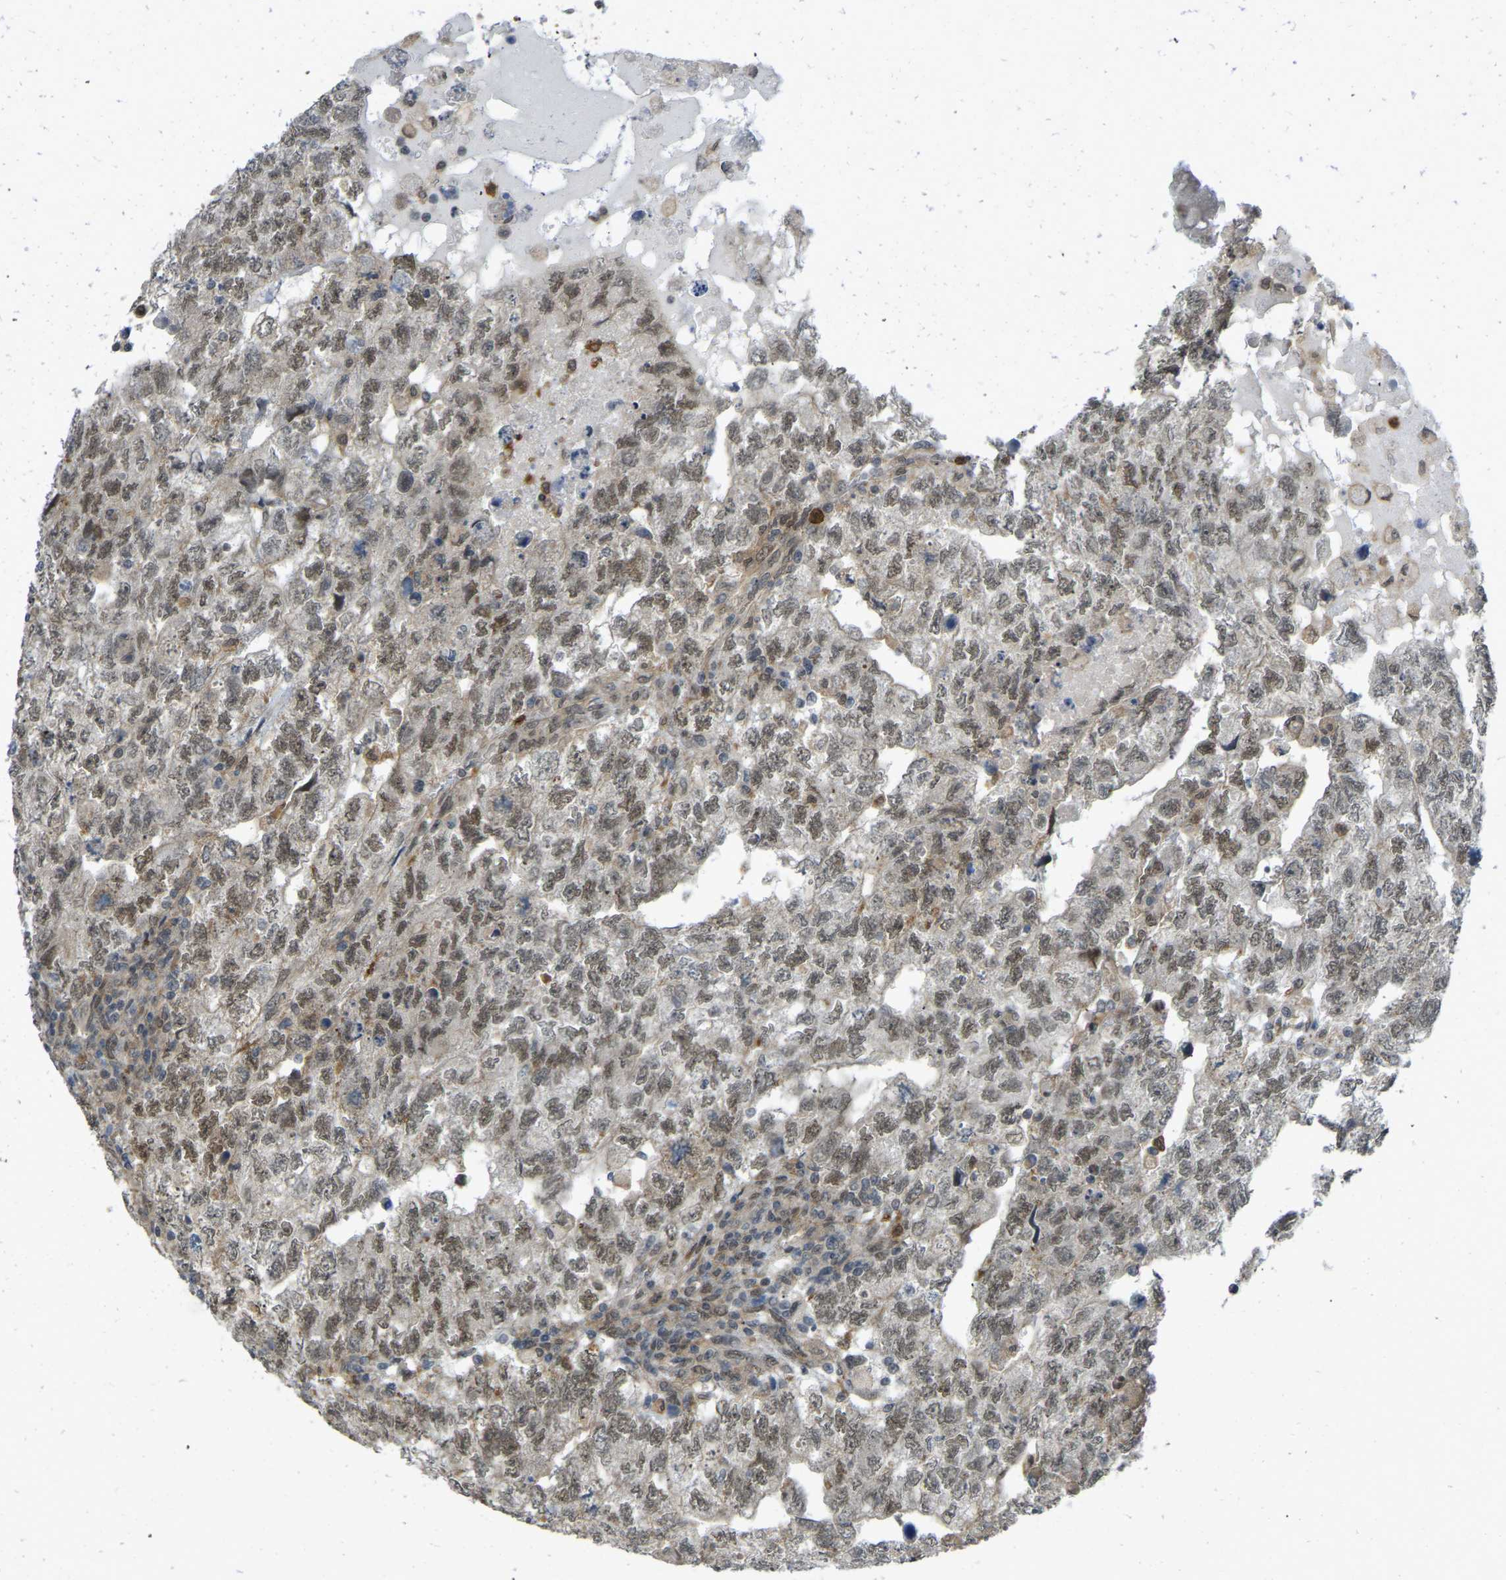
{"staining": {"intensity": "moderate", "quantity": ">75%", "location": "nuclear"}, "tissue": "testis cancer", "cell_type": "Tumor cells", "image_type": "cancer", "snomed": [{"axis": "morphology", "description": "Carcinoma, Embryonal, NOS"}, {"axis": "topography", "description": "Testis"}], "caption": "A photomicrograph of human testis embryonal carcinoma stained for a protein exhibits moderate nuclear brown staining in tumor cells.", "gene": "SERPINB5", "patient": {"sex": "male", "age": 36}}